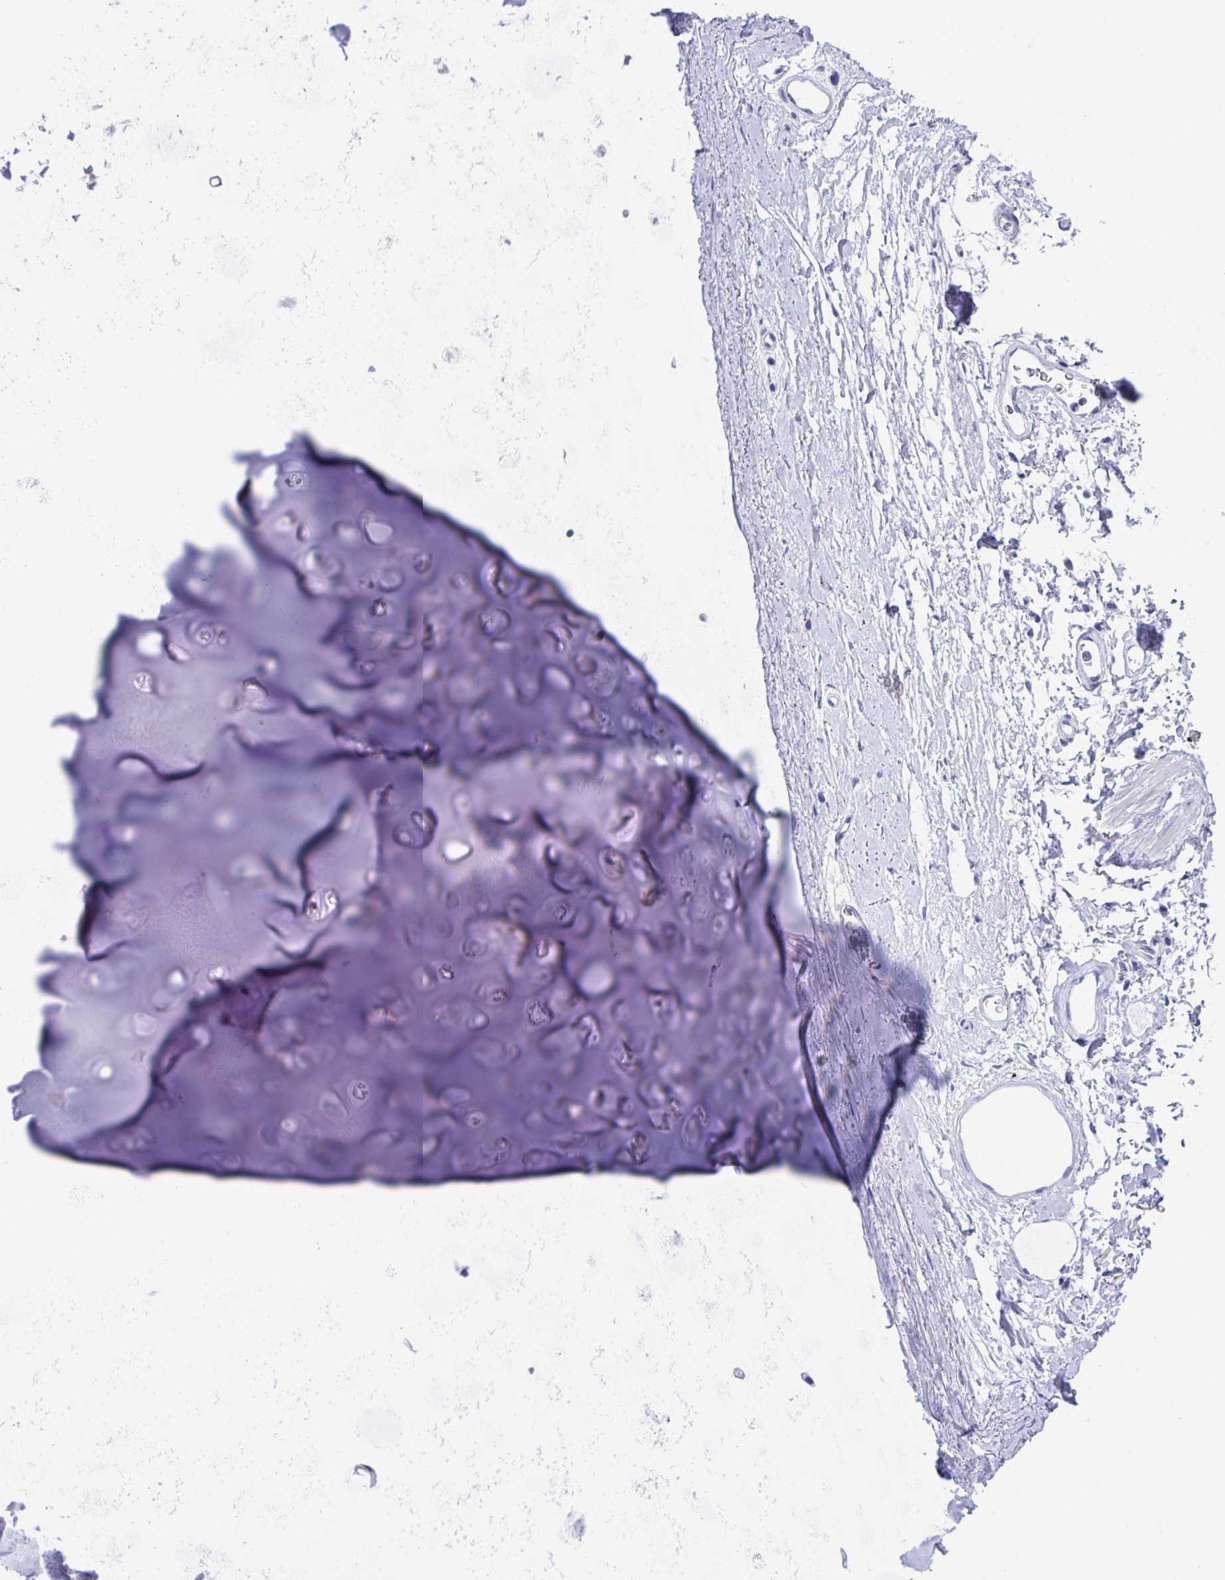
{"staining": {"intensity": "negative", "quantity": "none", "location": "none"}, "tissue": "adipose tissue", "cell_type": "Adipocytes", "image_type": "normal", "snomed": [{"axis": "morphology", "description": "Normal tissue, NOS"}, {"axis": "topography", "description": "Lymph node"}, {"axis": "topography", "description": "Cartilage tissue"}, {"axis": "topography", "description": "Bronchus"}], "caption": "A histopathology image of human adipose tissue is negative for staining in adipocytes. (DAB immunohistochemistry (IHC) visualized using brightfield microscopy, high magnification).", "gene": "TTC30A", "patient": {"sex": "female", "age": 70}}